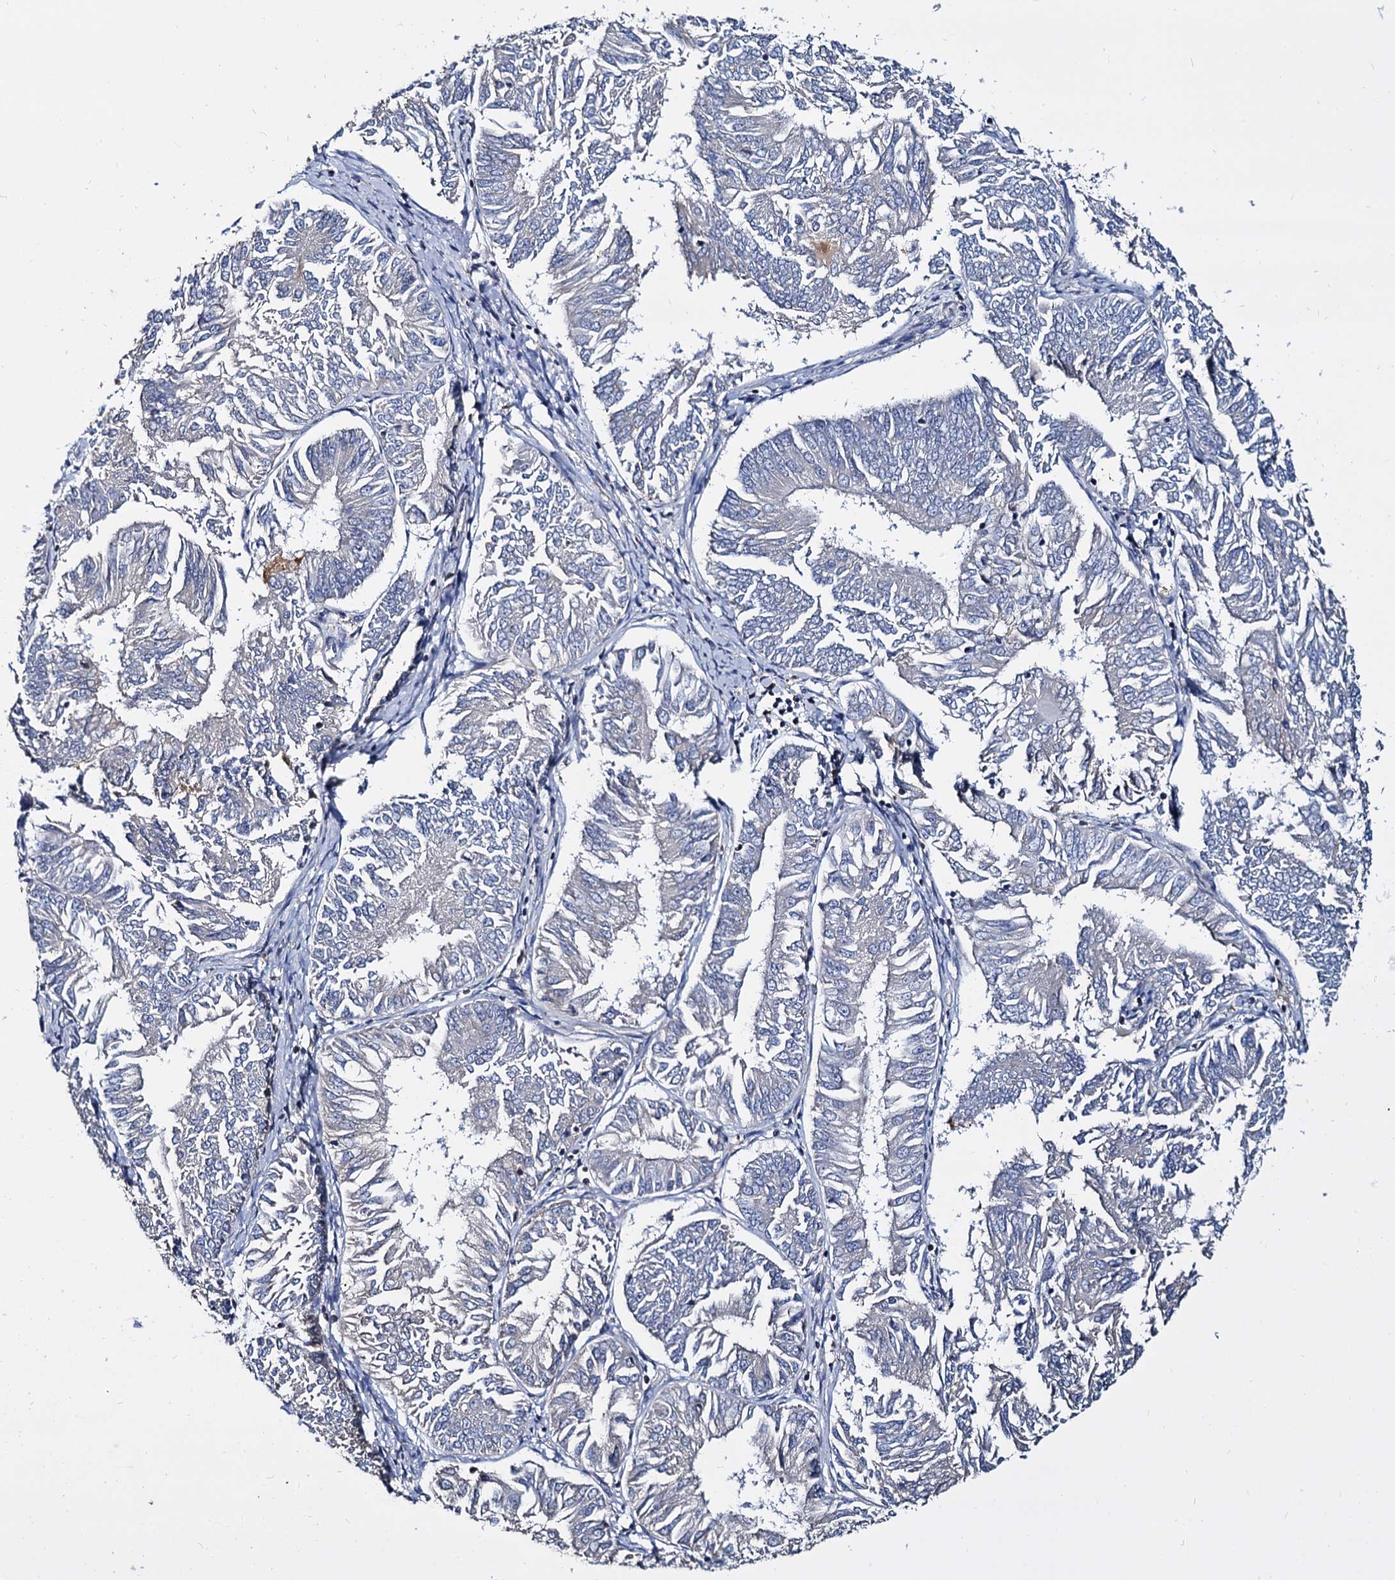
{"staining": {"intensity": "negative", "quantity": "none", "location": "none"}, "tissue": "endometrial cancer", "cell_type": "Tumor cells", "image_type": "cancer", "snomed": [{"axis": "morphology", "description": "Adenocarcinoma, NOS"}, {"axis": "topography", "description": "Endometrium"}], "caption": "High magnification brightfield microscopy of endometrial cancer stained with DAB (brown) and counterstained with hematoxylin (blue): tumor cells show no significant positivity.", "gene": "ANKRD13A", "patient": {"sex": "female", "age": 58}}